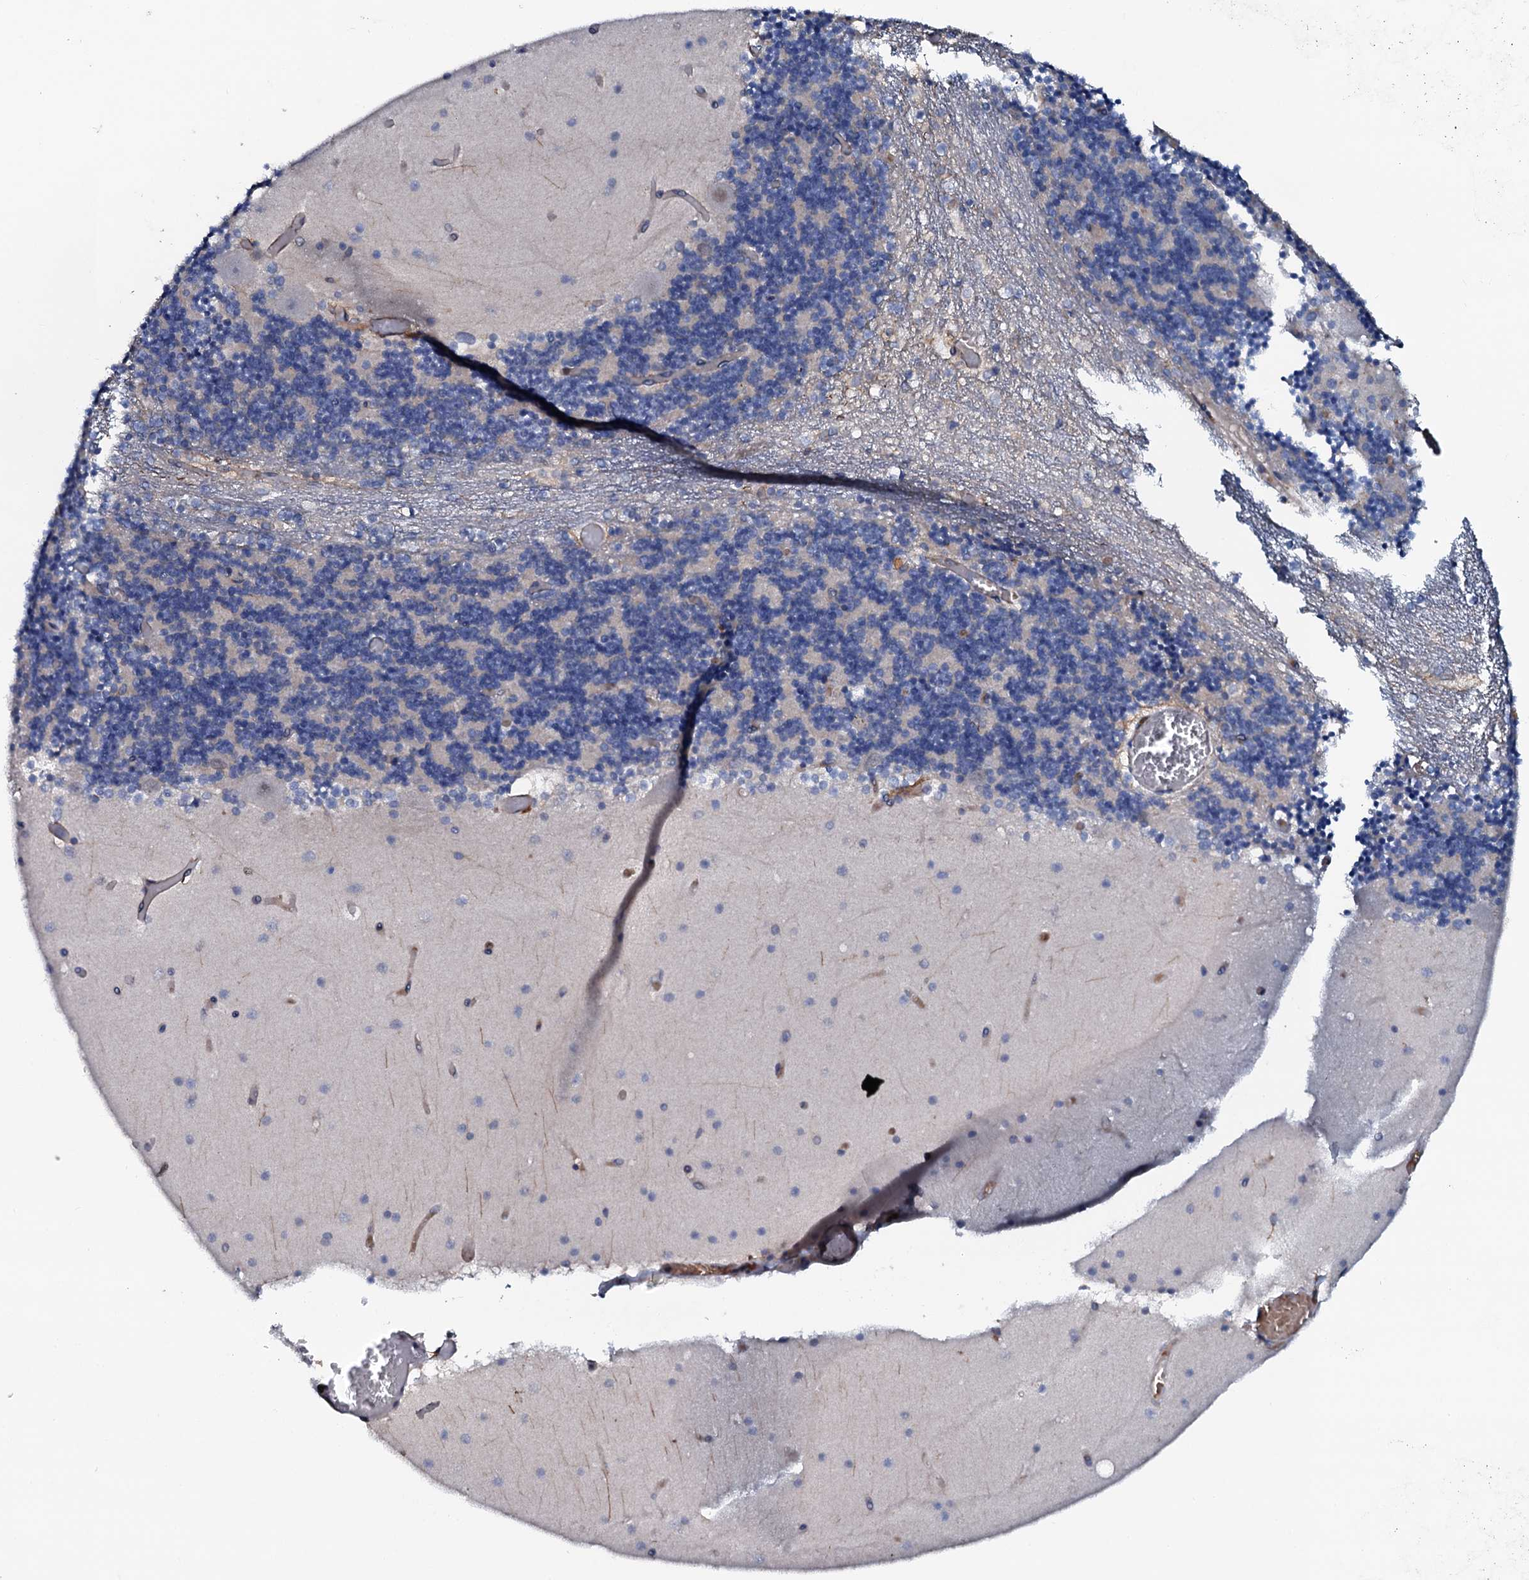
{"staining": {"intensity": "negative", "quantity": "none", "location": "none"}, "tissue": "cerebellum", "cell_type": "Cells in granular layer", "image_type": "normal", "snomed": [{"axis": "morphology", "description": "Normal tissue, NOS"}, {"axis": "topography", "description": "Cerebellum"}], "caption": "Cells in granular layer are negative for brown protein staining in normal cerebellum. (DAB immunohistochemistry visualized using brightfield microscopy, high magnification).", "gene": "VAMP8", "patient": {"sex": "female", "age": 28}}